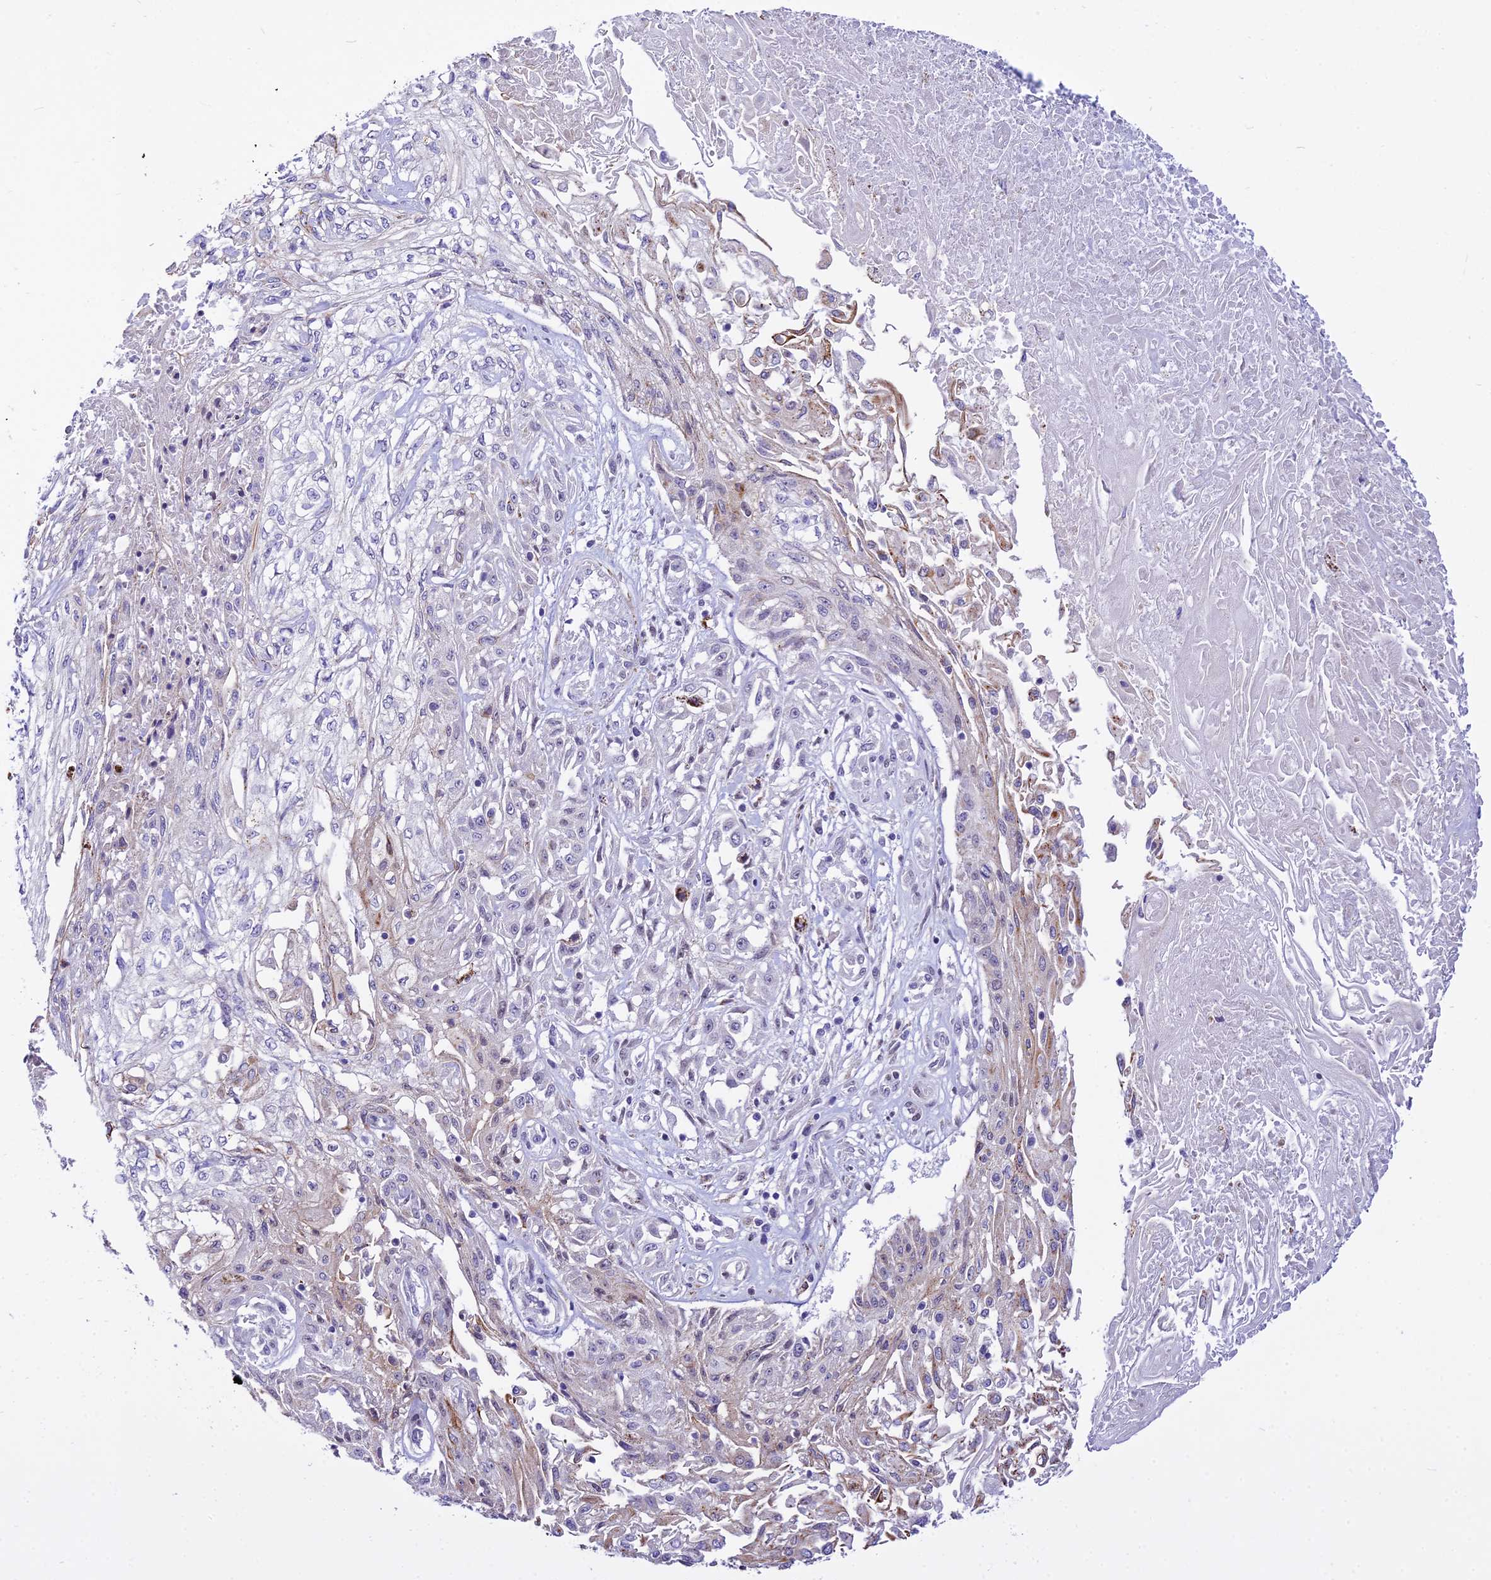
{"staining": {"intensity": "weak", "quantity": "<25%", "location": "cytoplasmic/membranous"}, "tissue": "skin cancer", "cell_type": "Tumor cells", "image_type": "cancer", "snomed": [{"axis": "morphology", "description": "Squamous cell carcinoma, NOS"}, {"axis": "morphology", "description": "Squamous cell carcinoma, metastatic, NOS"}, {"axis": "topography", "description": "Skin"}, {"axis": "topography", "description": "Lymph node"}], "caption": "Tumor cells show no significant positivity in skin metastatic squamous cell carcinoma.", "gene": "C6orf163", "patient": {"sex": "male", "age": 75}}